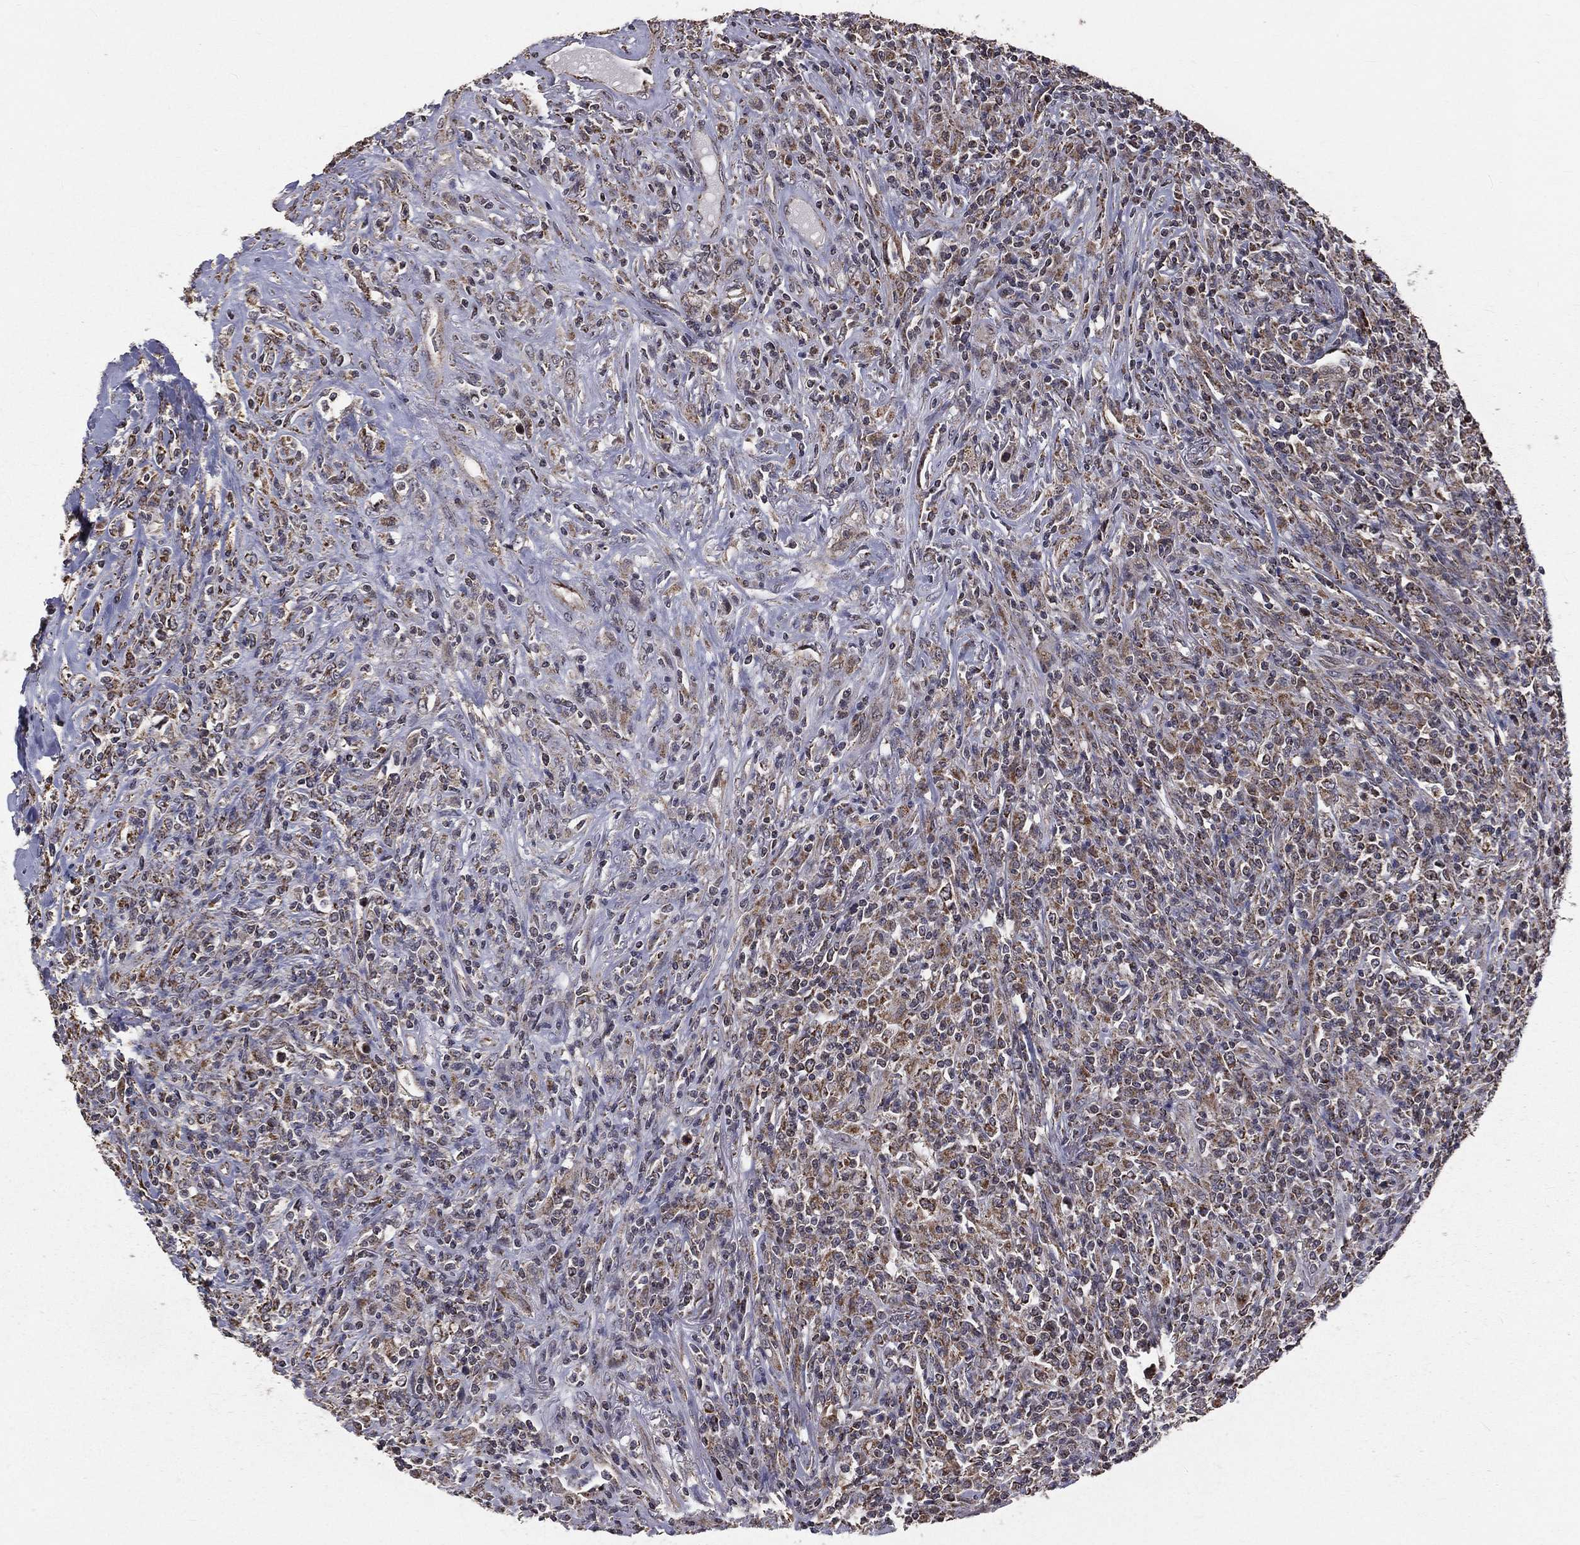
{"staining": {"intensity": "moderate", "quantity": "25%-75%", "location": "cytoplasmic/membranous"}, "tissue": "lymphoma", "cell_type": "Tumor cells", "image_type": "cancer", "snomed": [{"axis": "morphology", "description": "Malignant lymphoma, non-Hodgkin's type, High grade"}, {"axis": "topography", "description": "Lung"}], "caption": "Protein analysis of lymphoma tissue shows moderate cytoplasmic/membranous expression in about 25%-75% of tumor cells. Nuclei are stained in blue.", "gene": "MRPL46", "patient": {"sex": "male", "age": 79}}